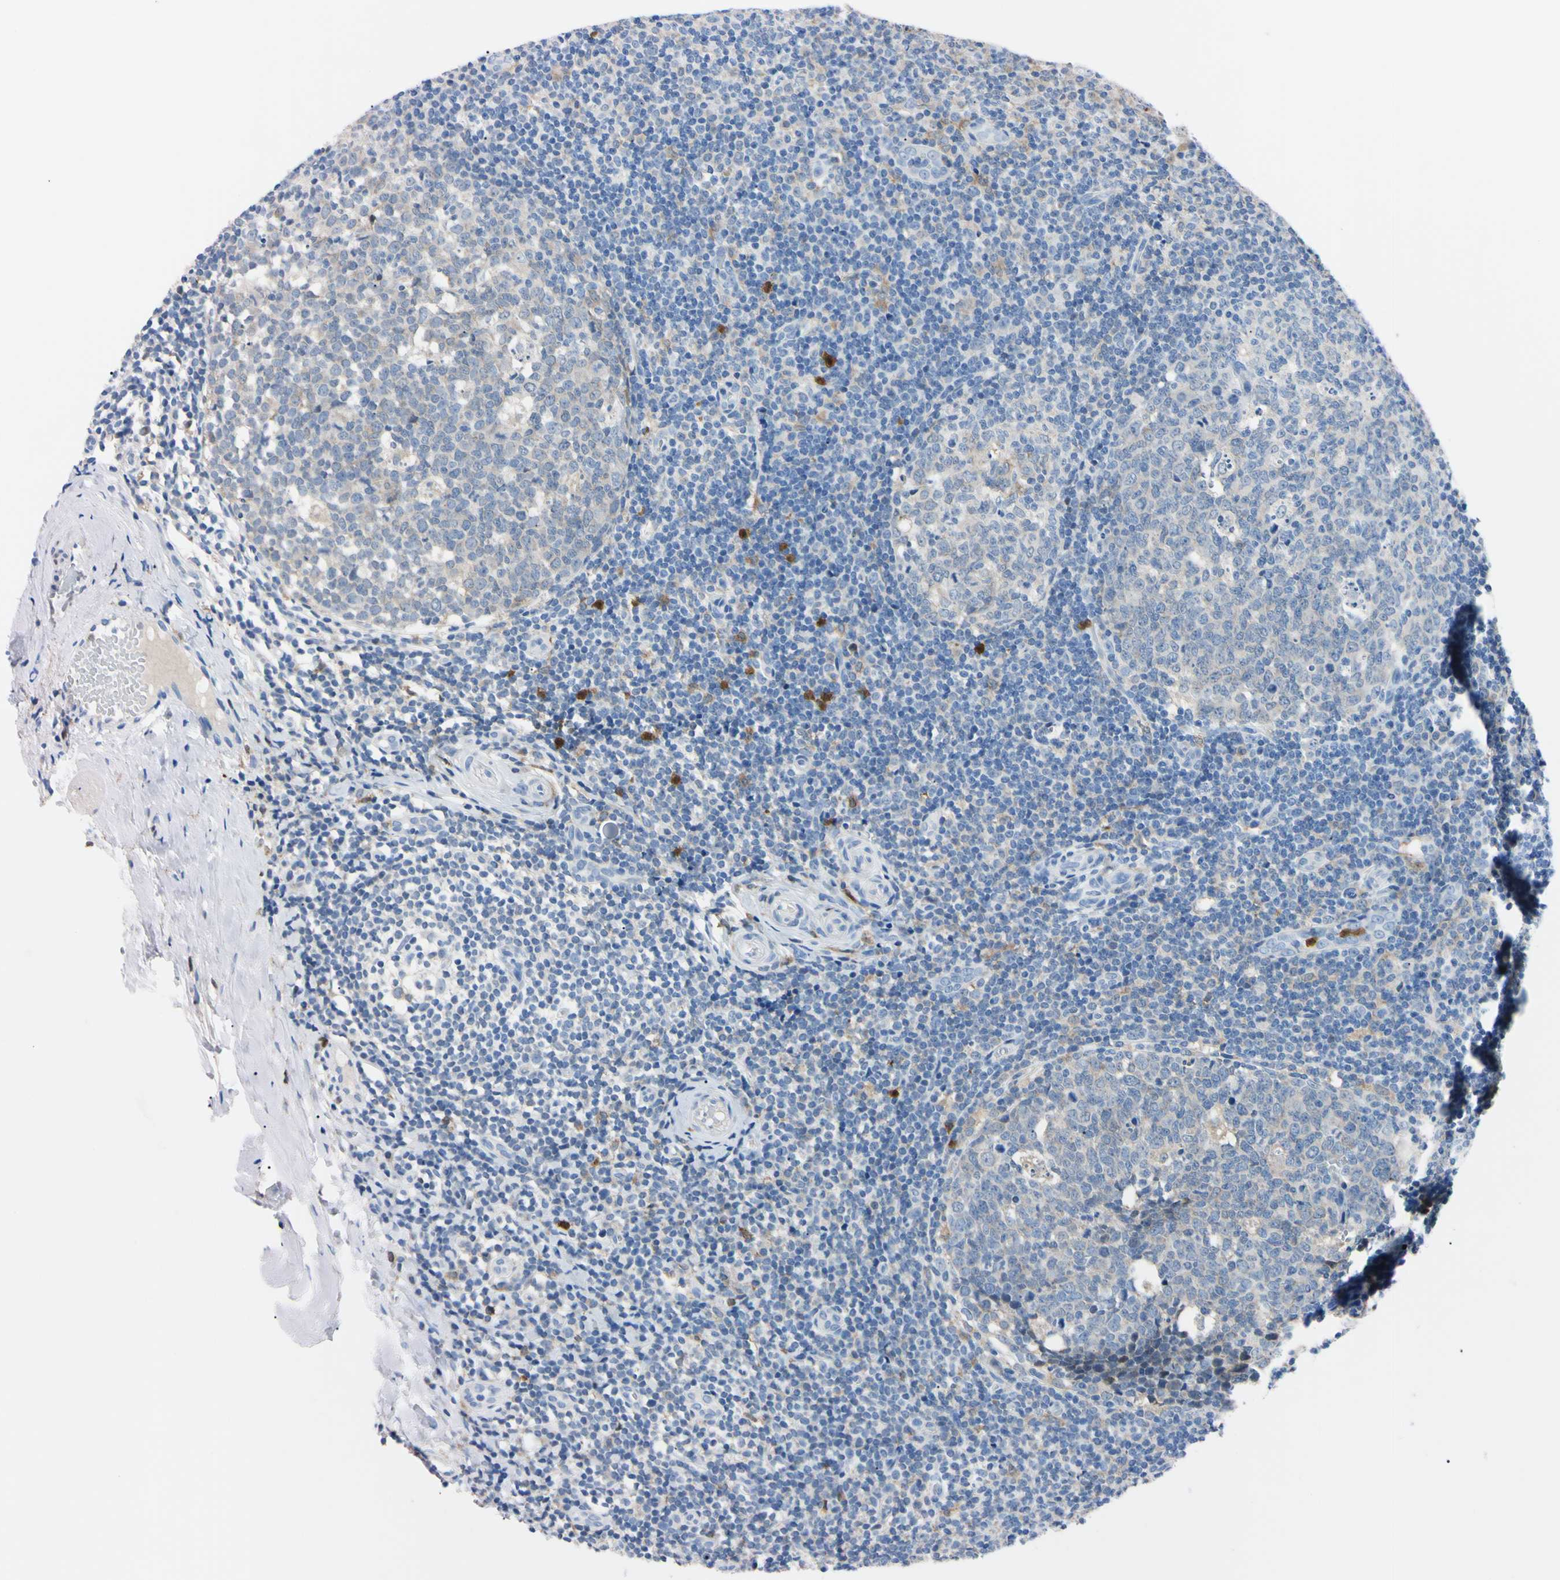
{"staining": {"intensity": "weak", "quantity": "<25%", "location": "cytoplasmic/membranous"}, "tissue": "tonsil", "cell_type": "Germinal center cells", "image_type": "normal", "snomed": [{"axis": "morphology", "description": "Normal tissue, NOS"}, {"axis": "topography", "description": "Tonsil"}], "caption": "Tonsil stained for a protein using immunohistochemistry (IHC) reveals no staining germinal center cells.", "gene": "NCF4", "patient": {"sex": "female", "age": 19}}